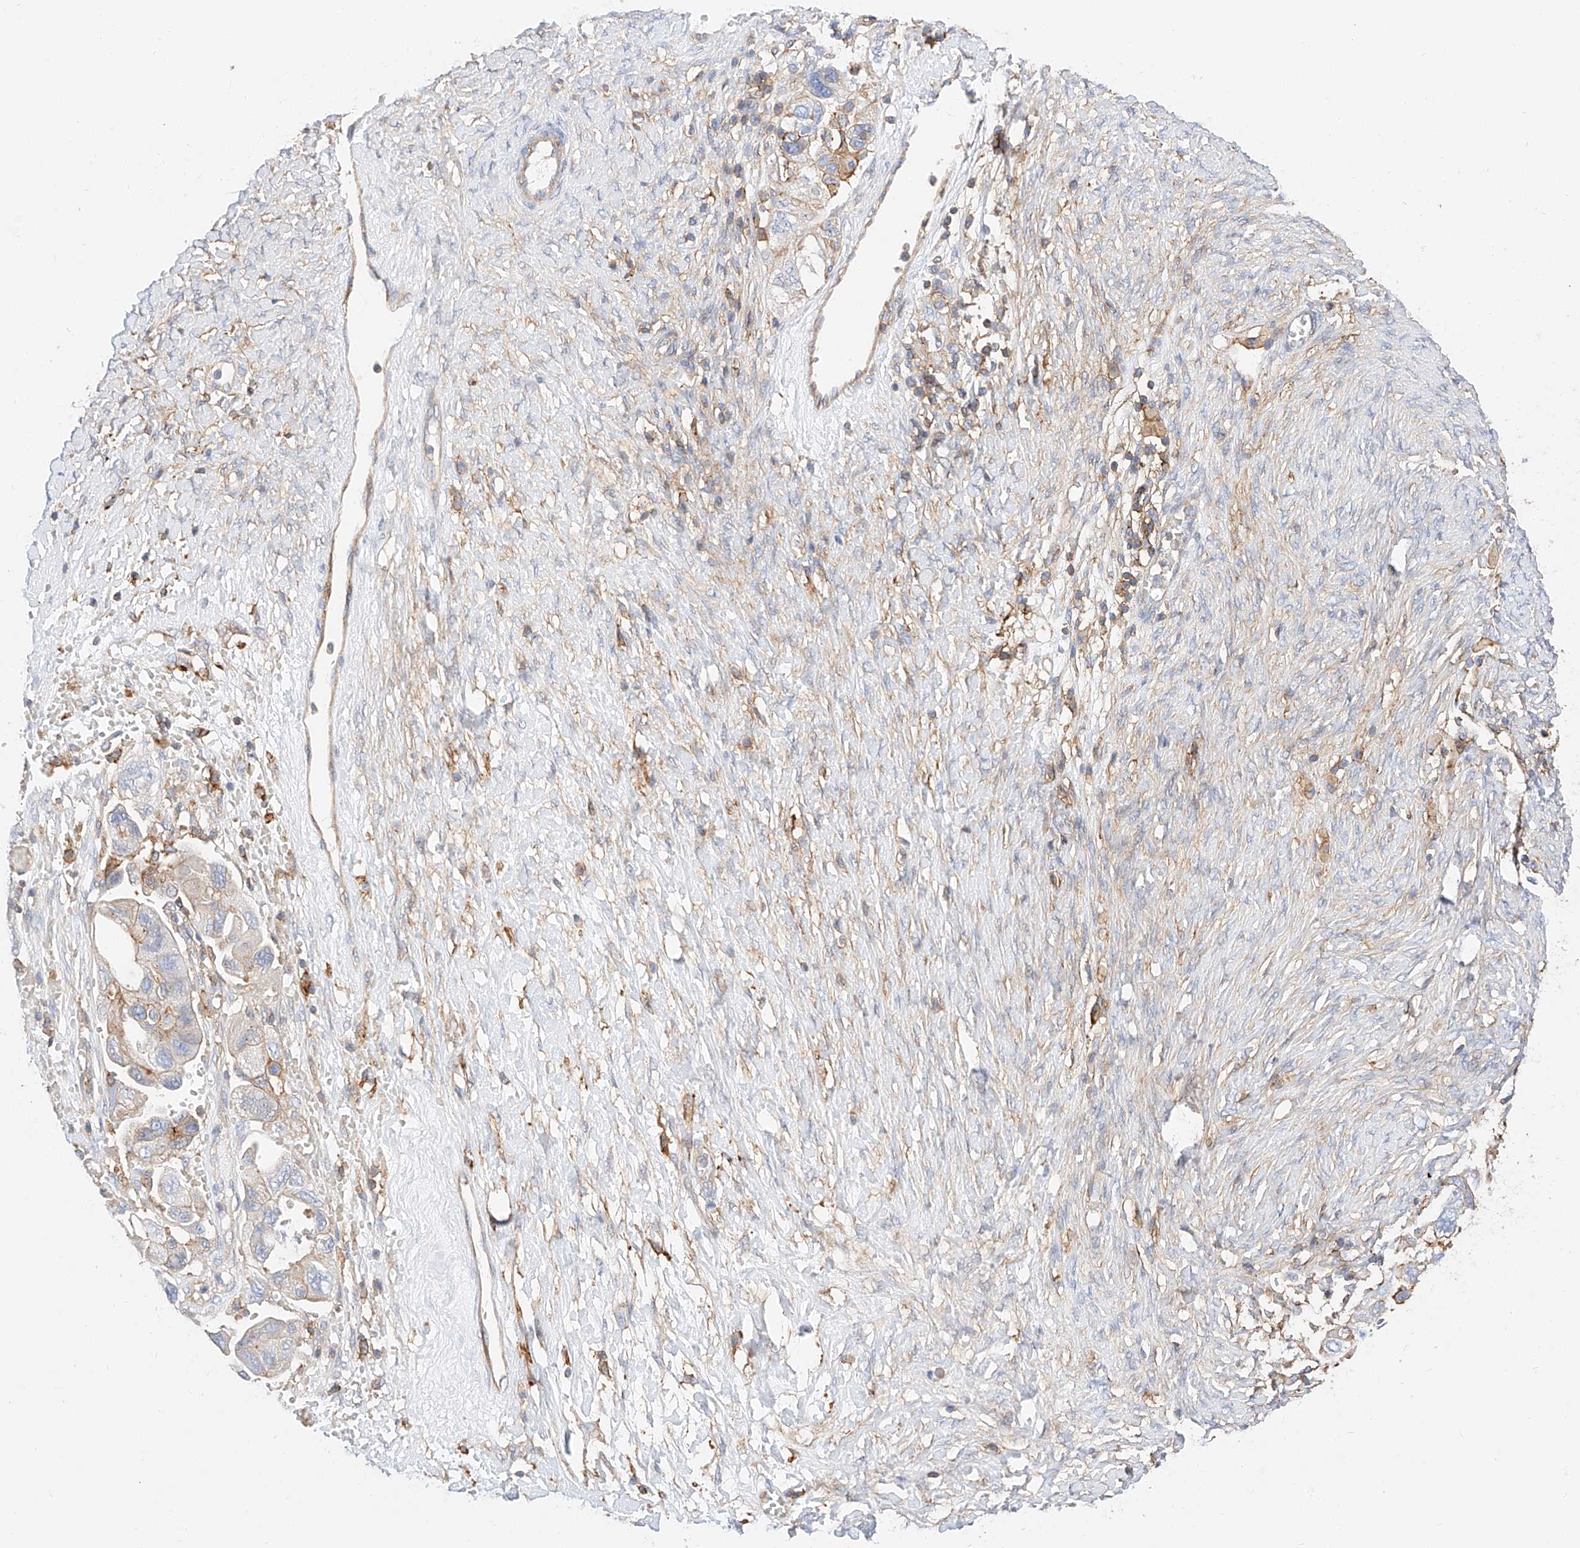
{"staining": {"intensity": "moderate", "quantity": "<25%", "location": "cytoplasmic/membranous"}, "tissue": "ovarian cancer", "cell_type": "Tumor cells", "image_type": "cancer", "snomed": [{"axis": "morphology", "description": "Carcinoma, NOS"}, {"axis": "morphology", "description": "Cystadenocarcinoma, serous, NOS"}, {"axis": "topography", "description": "Ovary"}], "caption": "High-power microscopy captured an immunohistochemistry (IHC) photomicrograph of ovarian cancer, revealing moderate cytoplasmic/membranous staining in approximately <25% of tumor cells.", "gene": "HAUS4", "patient": {"sex": "female", "age": 69}}